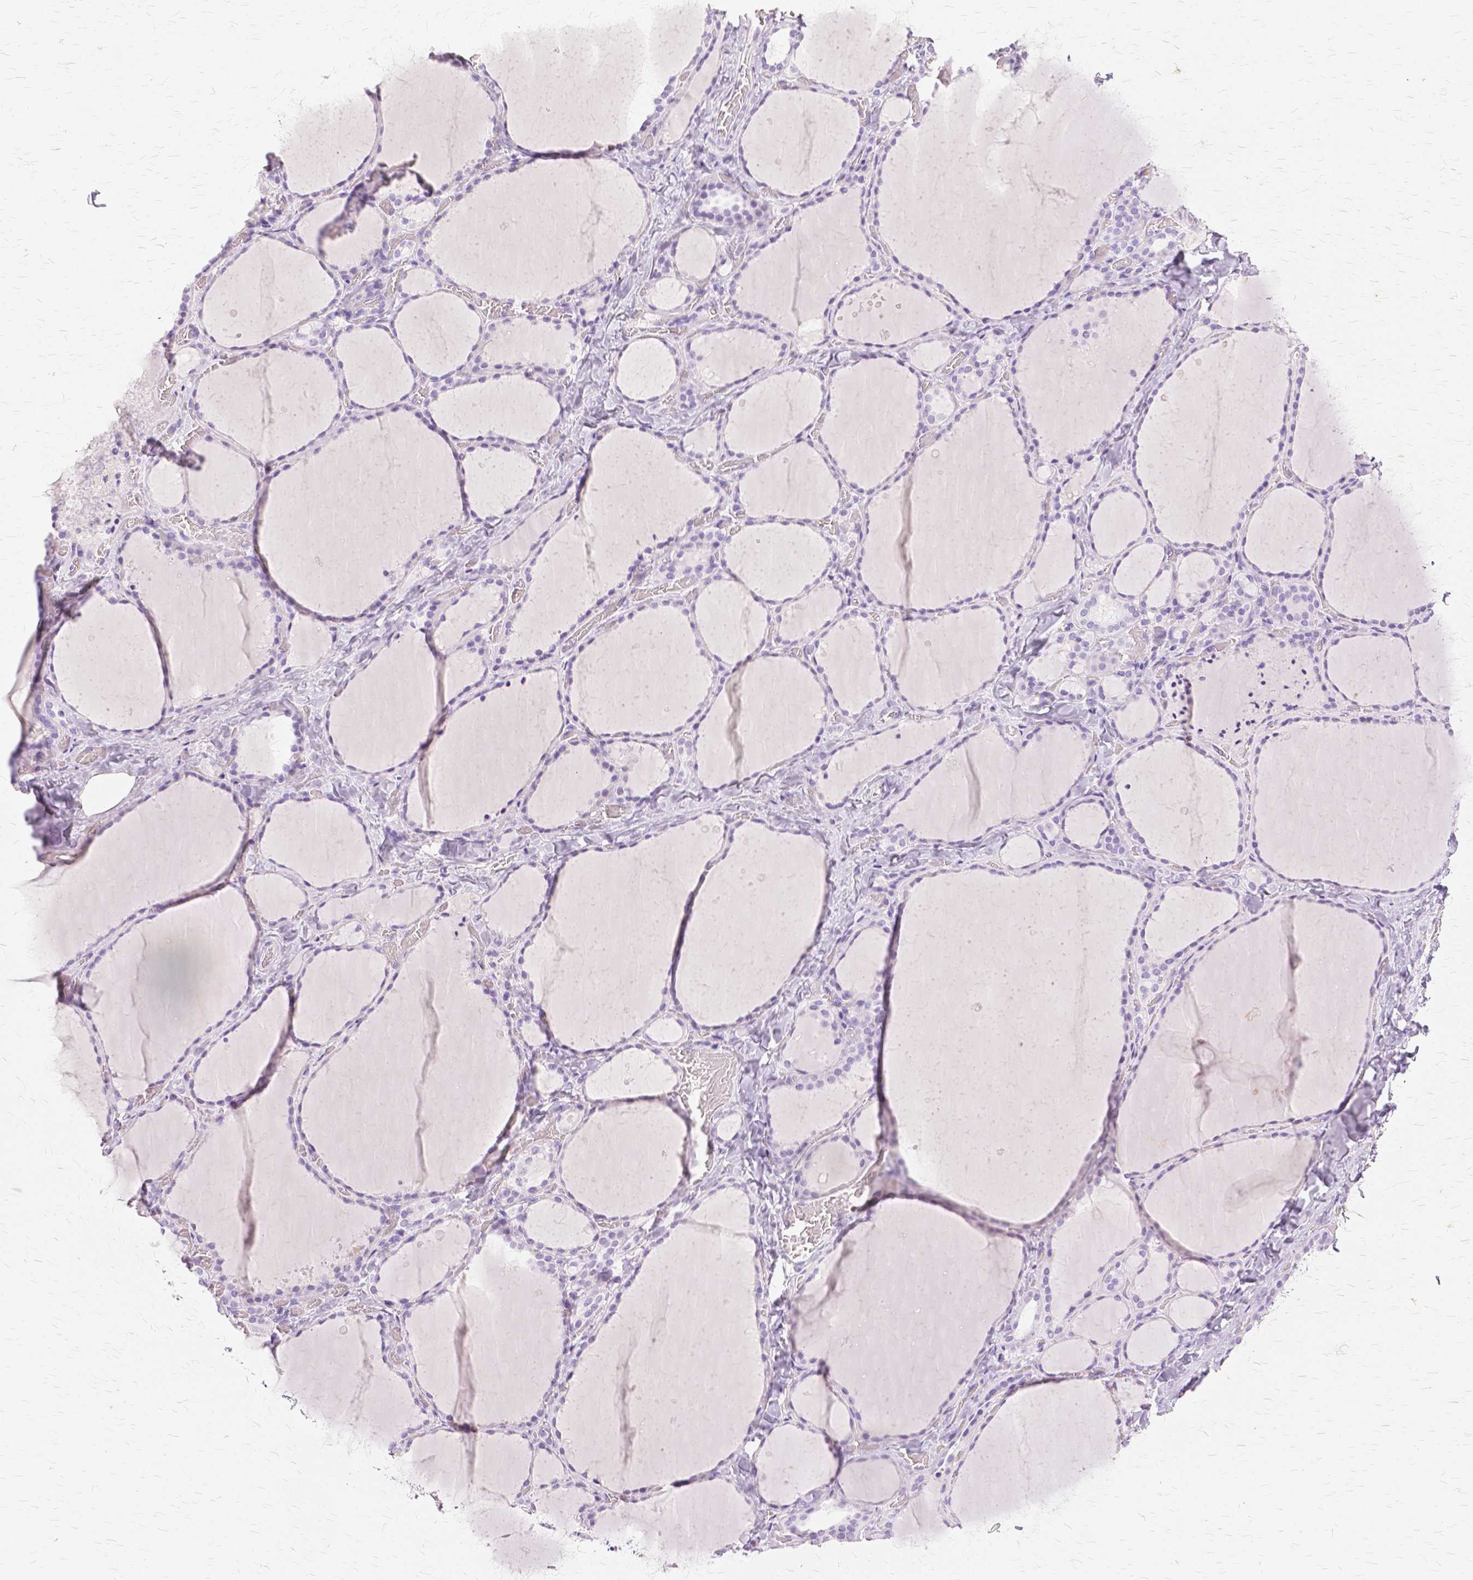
{"staining": {"intensity": "negative", "quantity": "none", "location": "none"}, "tissue": "thyroid gland", "cell_type": "Glandular cells", "image_type": "normal", "snomed": [{"axis": "morphology", "description": "Normal tissue, NOS"}, {"axis": "topography", "description": "Thyroid gland"}], "caption": "Immunohistochemistry micrograph of unremarkable human thyroid gland stained for a protein (brown), which displays no expression in glandular cells.", "gene": "TGM1", "patient": {"sex": "female", "age": 36}}